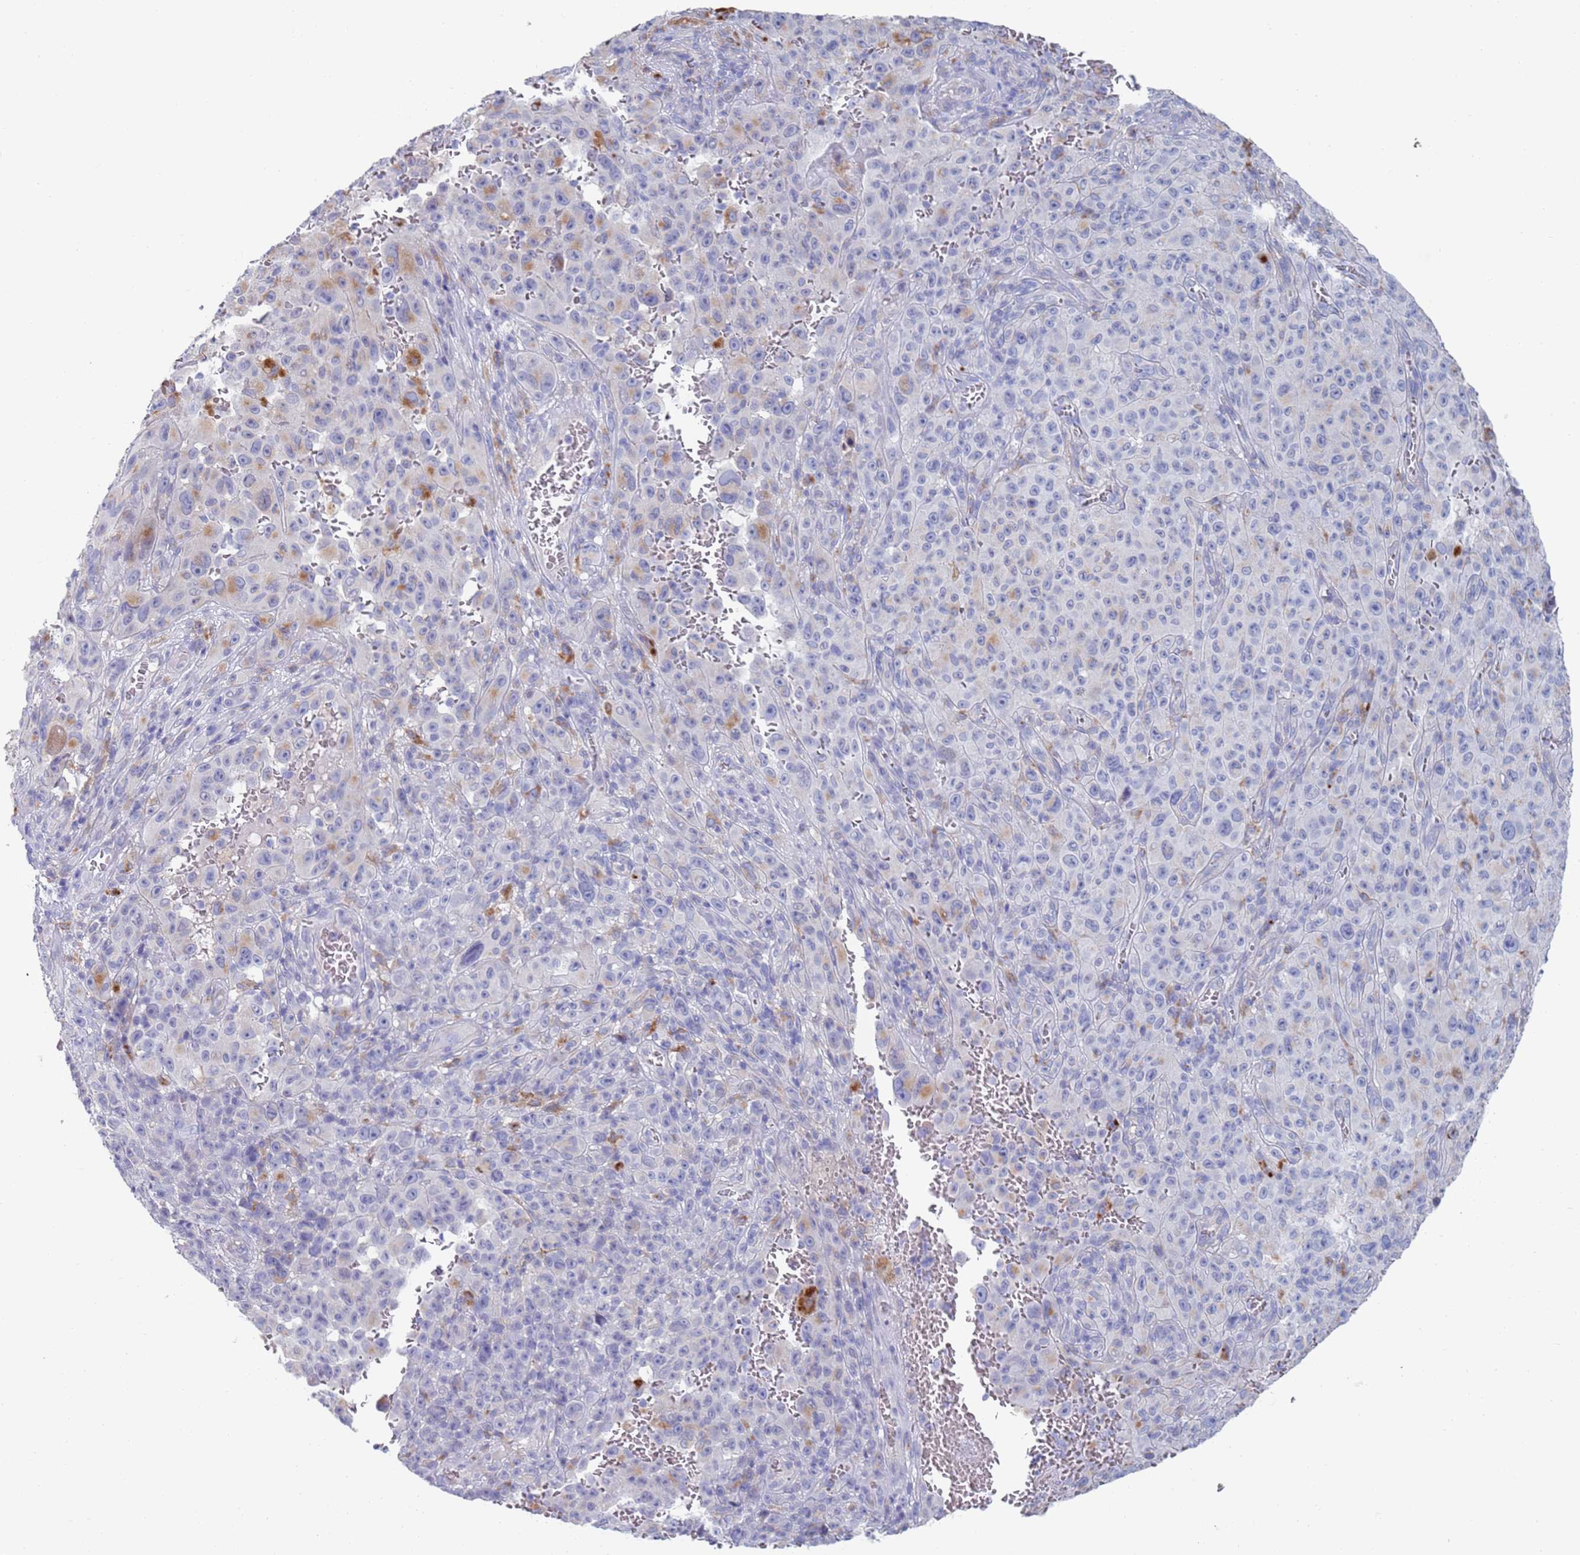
{"staining": {"intensity": "moderate", "quantity": "<25%", "location": "cytoplasmic/membranous"}, "tissue": "melanoma", "cell_type": "Tumor cells", "image_type": "cancer", "snomed": [{"axis": "morphology", "description": "Malignant melanoma, NOS"}, {"axis": "topography", "description": "Skin"}], "caption": "High-magnification brightfield microscopy of malignant melanoma stained with DAB (3,3'-diaminobenzidine) (brown) and counterstained with hematoxylin (blue). tumor cells exhibit moderate cytoplasmic/membranous staining is appreciated in about<25% of cells.", "gene": "FUCA1", "patient": {"sex": "female", "age": 82}}